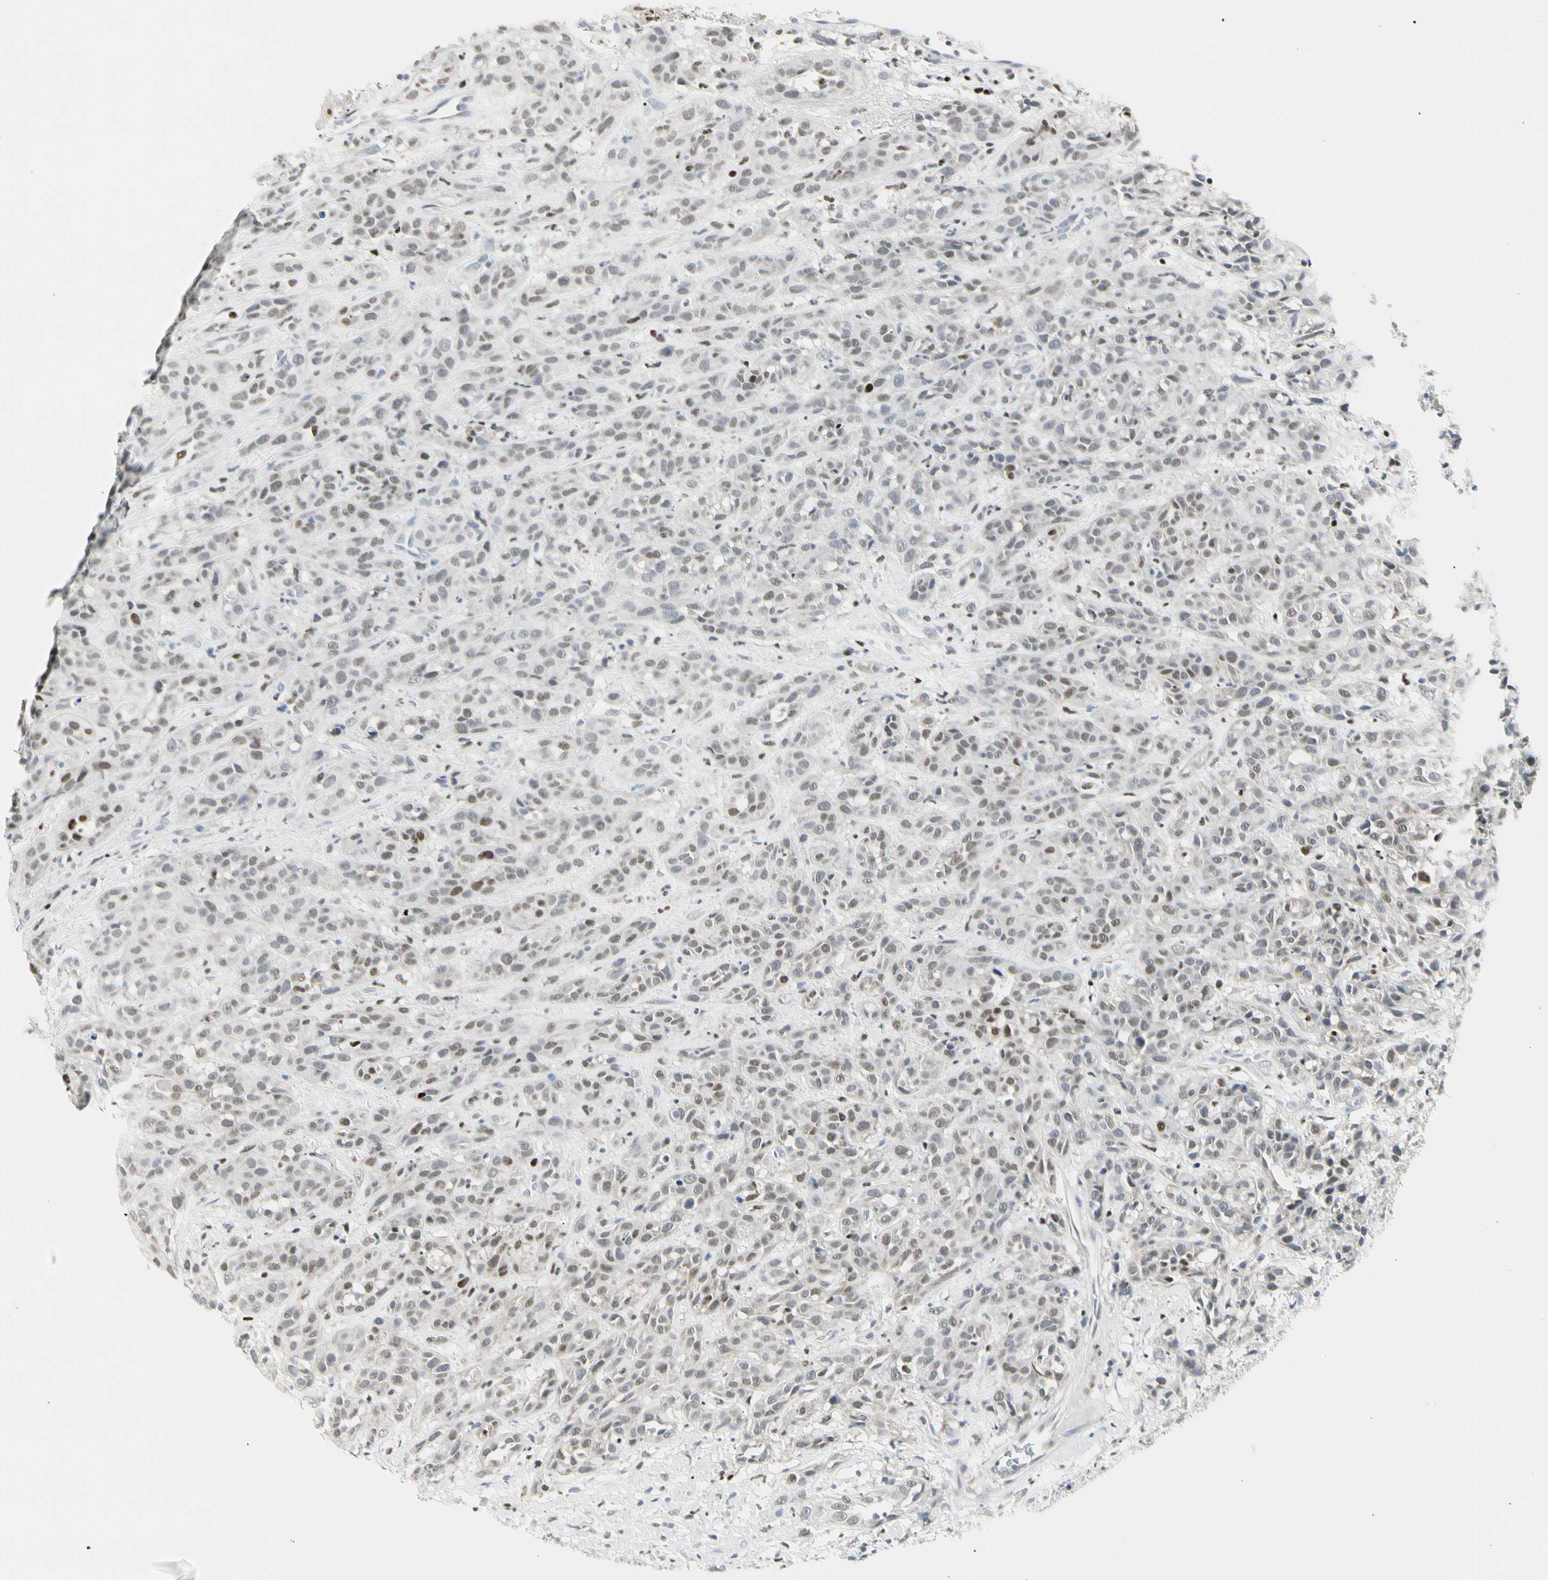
{"staining": {"intensity": "weak", "quantity": ">75%", "location": "nuclear"}, "tissue": "head and neck cancer", "cell_type": "Tumor cells", "image_type": "cancer", "snomed": [{"axis": "morphology", "description": "Normal tissue, NOS"}, {"axis": "morphology", "description": "Squamous cell carcinoma, NOS"}, {"axis": "topography", "description": "Cartilage tissue"}, {"axis": "topography", "description": "Head-Neck"}], "caption": "An IHC micrograph of neoplastic tissue is shown. Protein staining in brown shows weak nuclear positivity in head and neck squamous cell carcinoma within tumor cells. Using DAB (3,3'-diaminobenzidine) (brown) and hematoxylin (blue) stains, captured at high magnification using brightfield microscopy.", "gene": "ZBTB7B", "patient": {"sex": "male", "age": 62}}